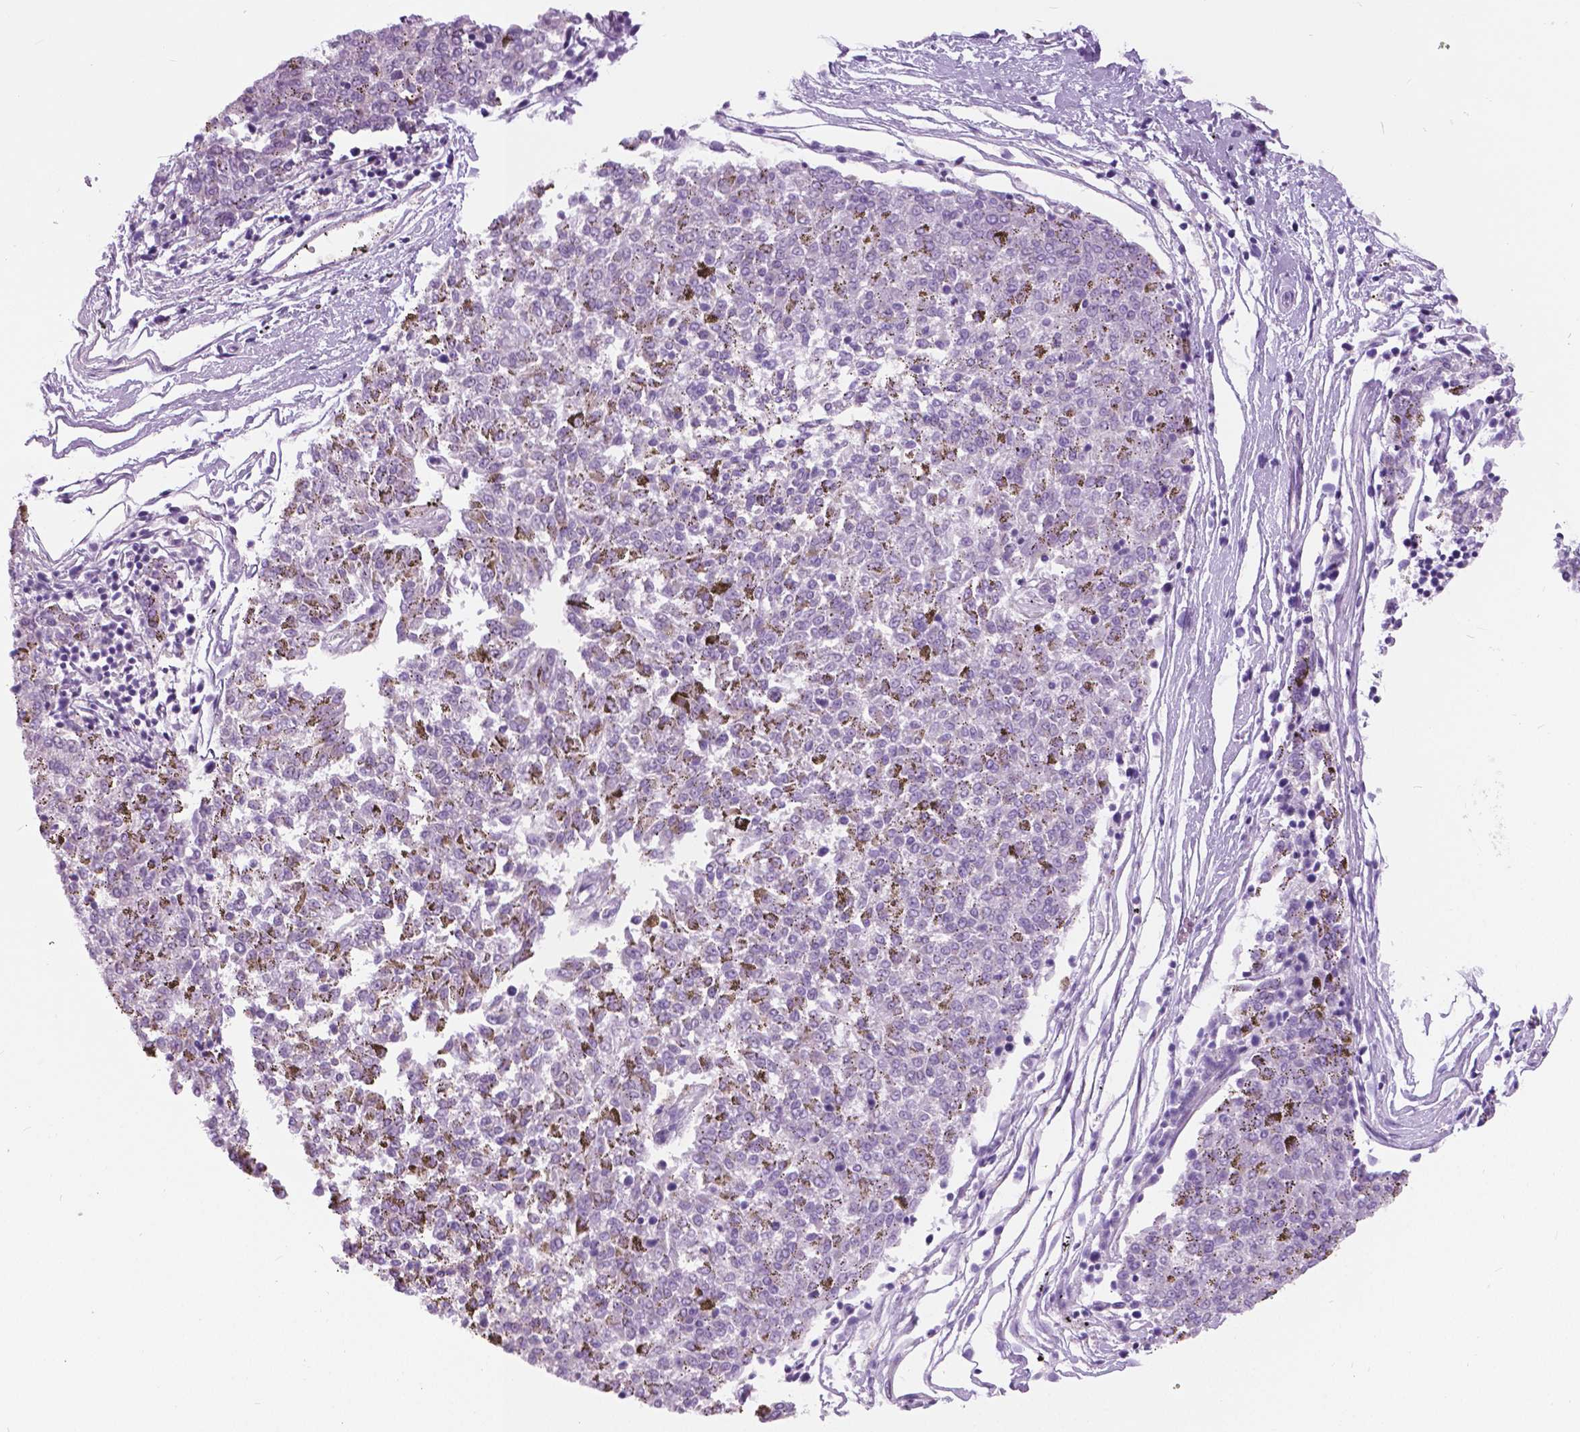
{"staining": {"intensity": "negative", "quantity": "none", "location": "none"}, "tissue": "melanoma", "cell_type": "Tumor cells", "image_type": "cancer", "snomed": [{"axis": "morphology", "description": "Malignant melanoma, NOS"}, {"axis": "topography", "description": "Skin"}], "caption": "Immunohistochemistry (IHC) photomicrograph of melanoma stained for a protein (brown), which reveals no positivity in tumor cells.", "gene": "TP53TG5", "patient": {"sex": "female", "age": 72}}